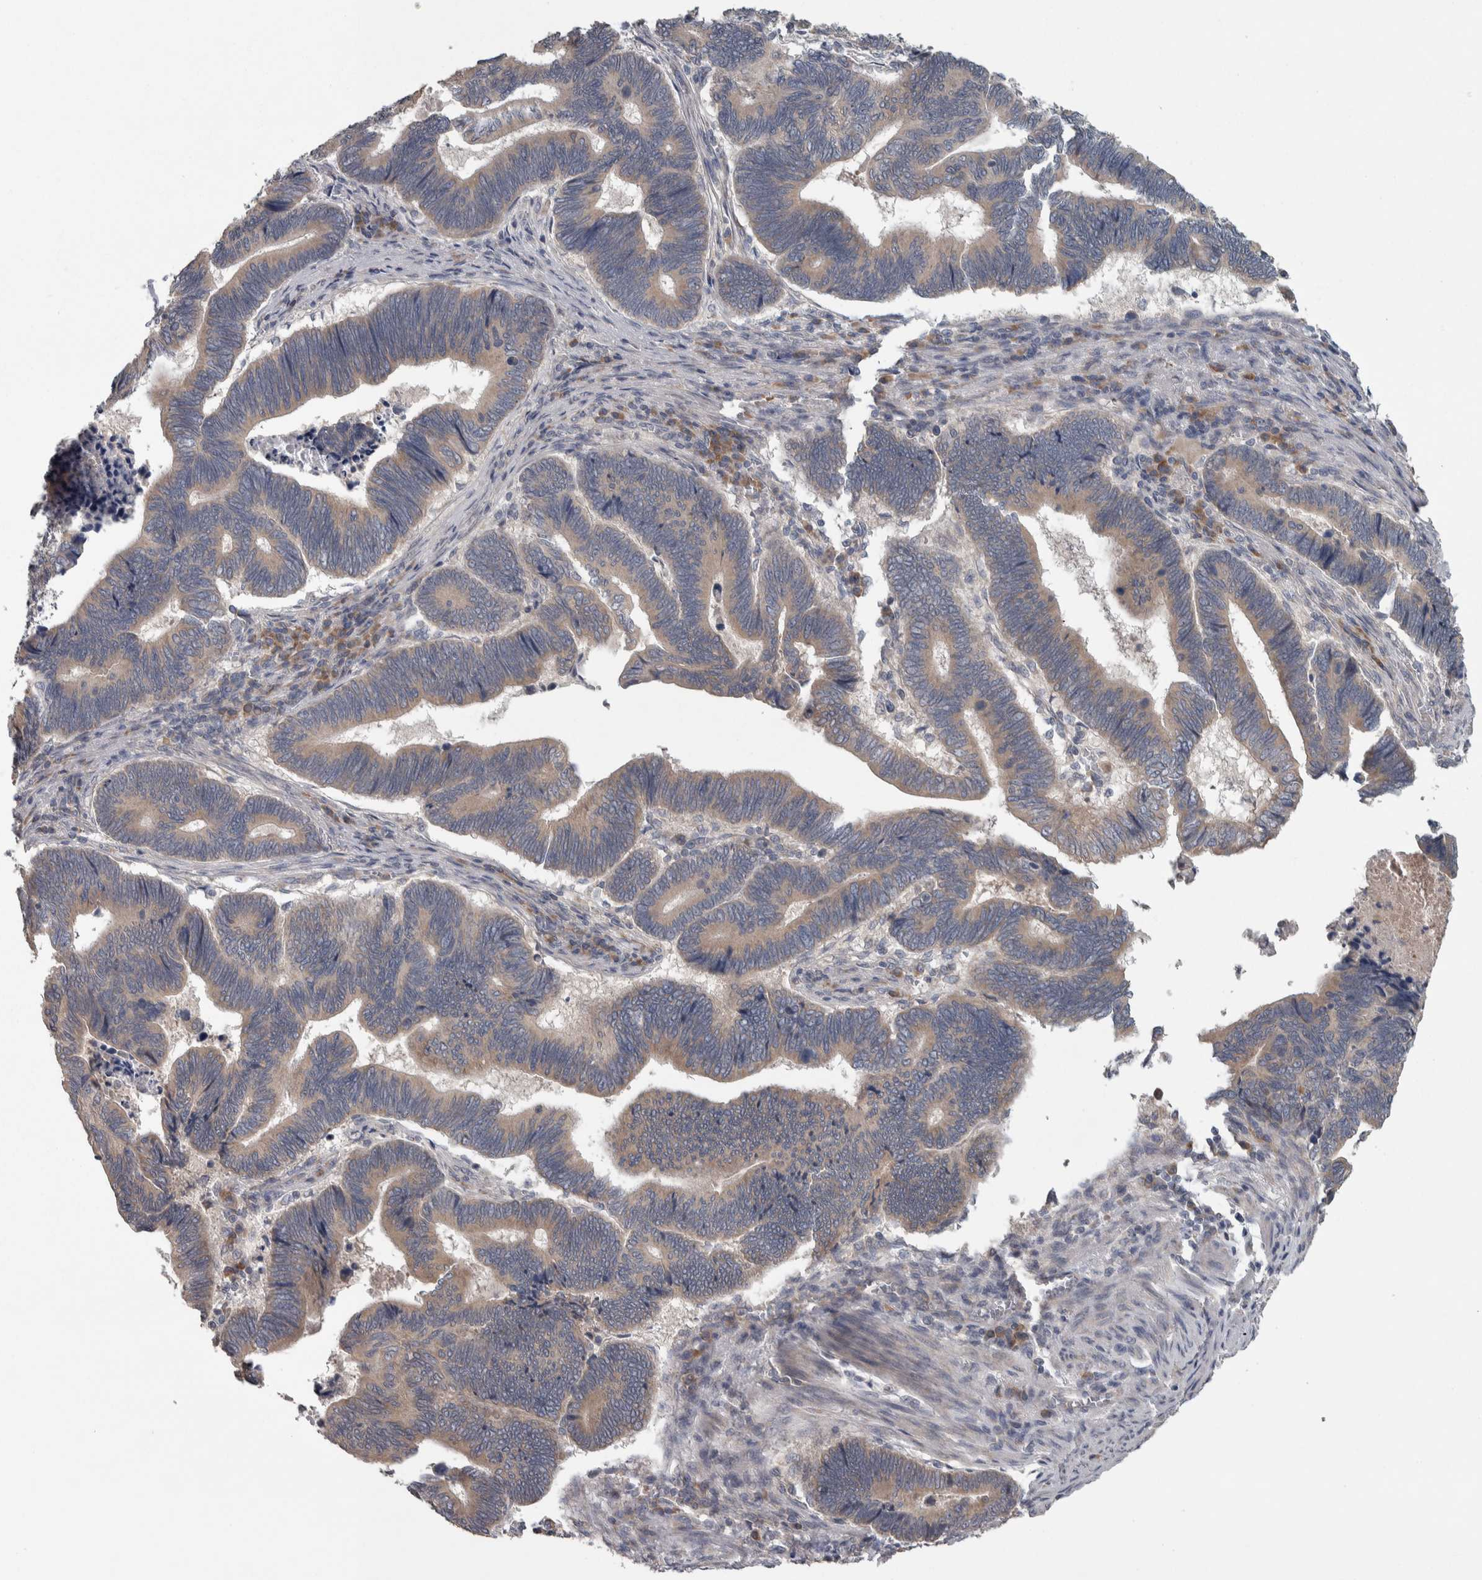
{"staining": {"intensity": "weak", "quantity": "25%-75%", "location": "cytoplasmic/membranous"}, "tissue": "pancreatic cancer", "cell_type": "Tumor cells", "image_type": "cancer", "snomed": [{"axis": "morphology", "description": "Adenocarcinoma, NOS"}, {"axis": "topography", "description": "Pancreas"}], "caption": "The image reveals a brown stain indicating the presence of a protein in the cytoplasmic/membranous of tumor cells in pancreatic cancer. The protein is shown in brown color, while the nuclei are stained blue.", "gene": "SRP68", "patient": {"sex": "female", "age": 70}}